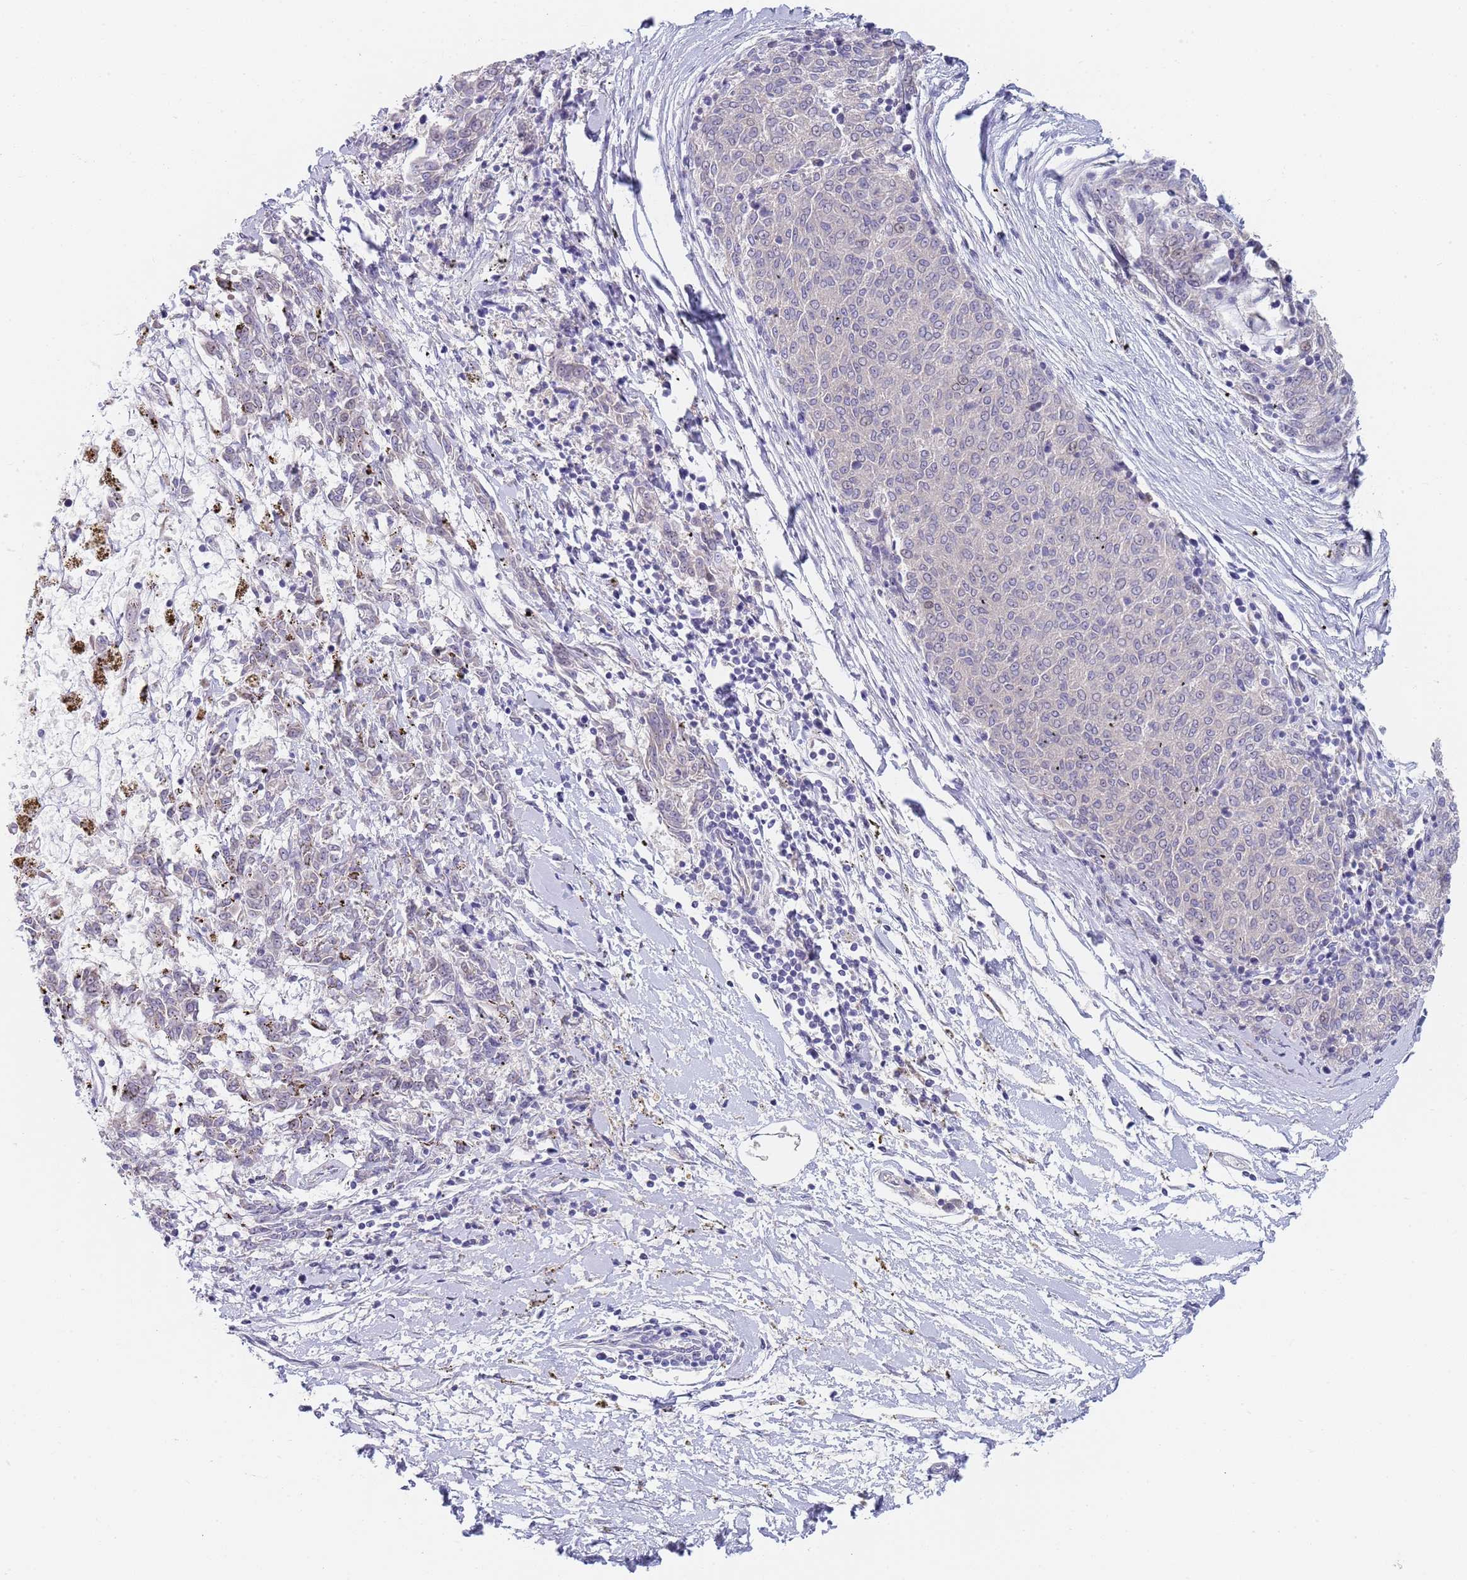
{"staining": {"intensity": "negative", "quantity": "none", "location": "none"}, "tissue": "melanoma", "cell_type": "Tumor cells", "image_type": "cancer", "snomed": [{"axis": "morphology", "description": "Malignant melanoma, NOS"}, {"axis": "topography", "description": "Skin"}], "caption": "This image is of malignant melanoma stained with immunohistochemistry (IHC) to label a protein in brown with the nuclei are counter-stained blue. There is no positivity in tumor cells. (Stains: DAB immunohistochemistry with hematoxylin counter stain, Microscopy: brightfield microscopy at high magnification).", "gene": "PLCL2", "patient": {"sex": "female", "age": 72}}